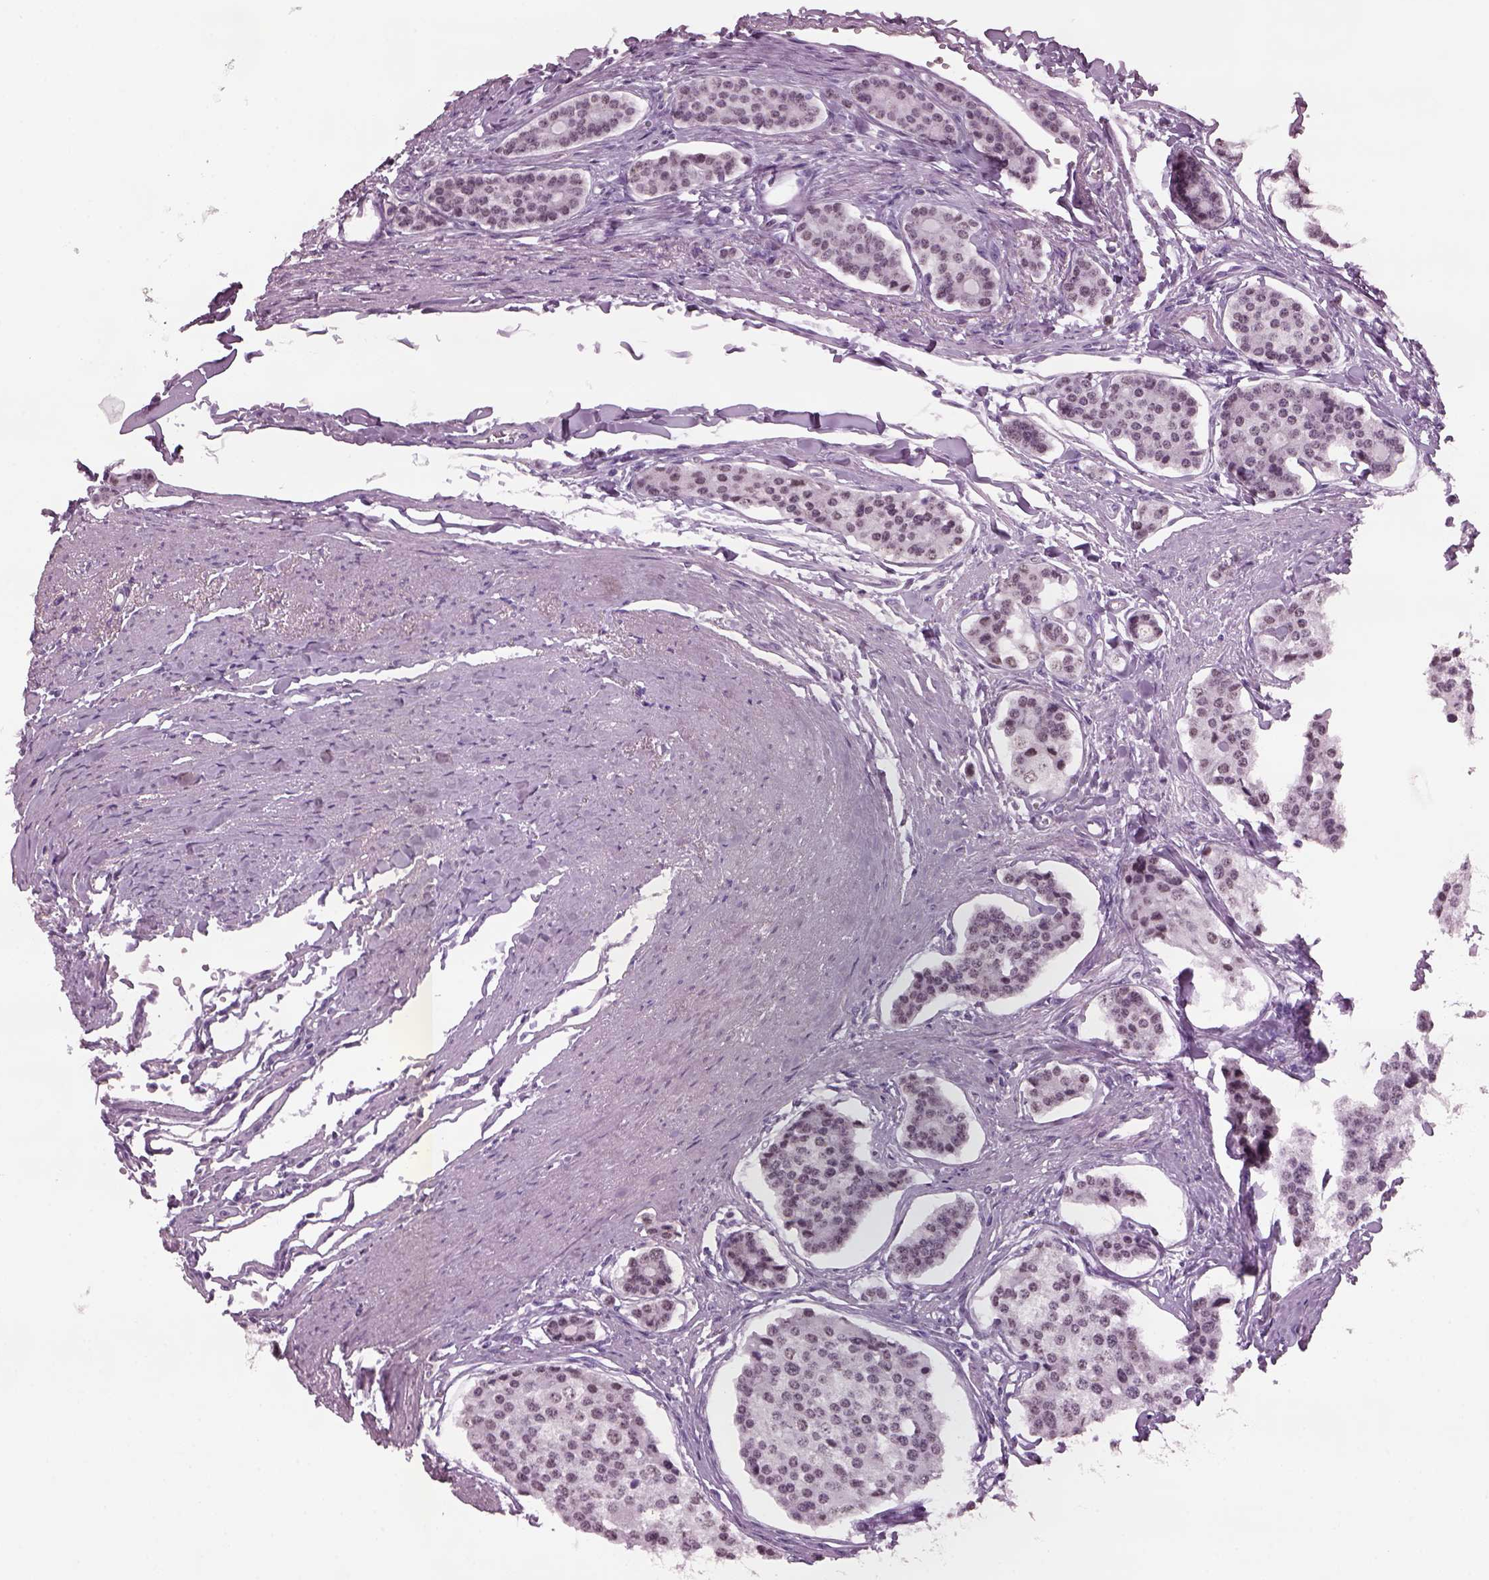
{"staining": {"intensity": "negative", "quantity": "none", "location": "none"}, "tissue": "carcinoid", "cell_type": "Tumor cells", "image_type": "cancer", "snomed": [{"axis": "morphology", "description": "Carcinoid, malignant, NOS"}, {"axis": "topography", "description": "Small intestine"}], "caption": "IHC of human carcinoid (malignant) exhibits no staining in tumor cells.", "gene": "KRTAP3-2", "patient": {"sex": "female", "age": 65}}